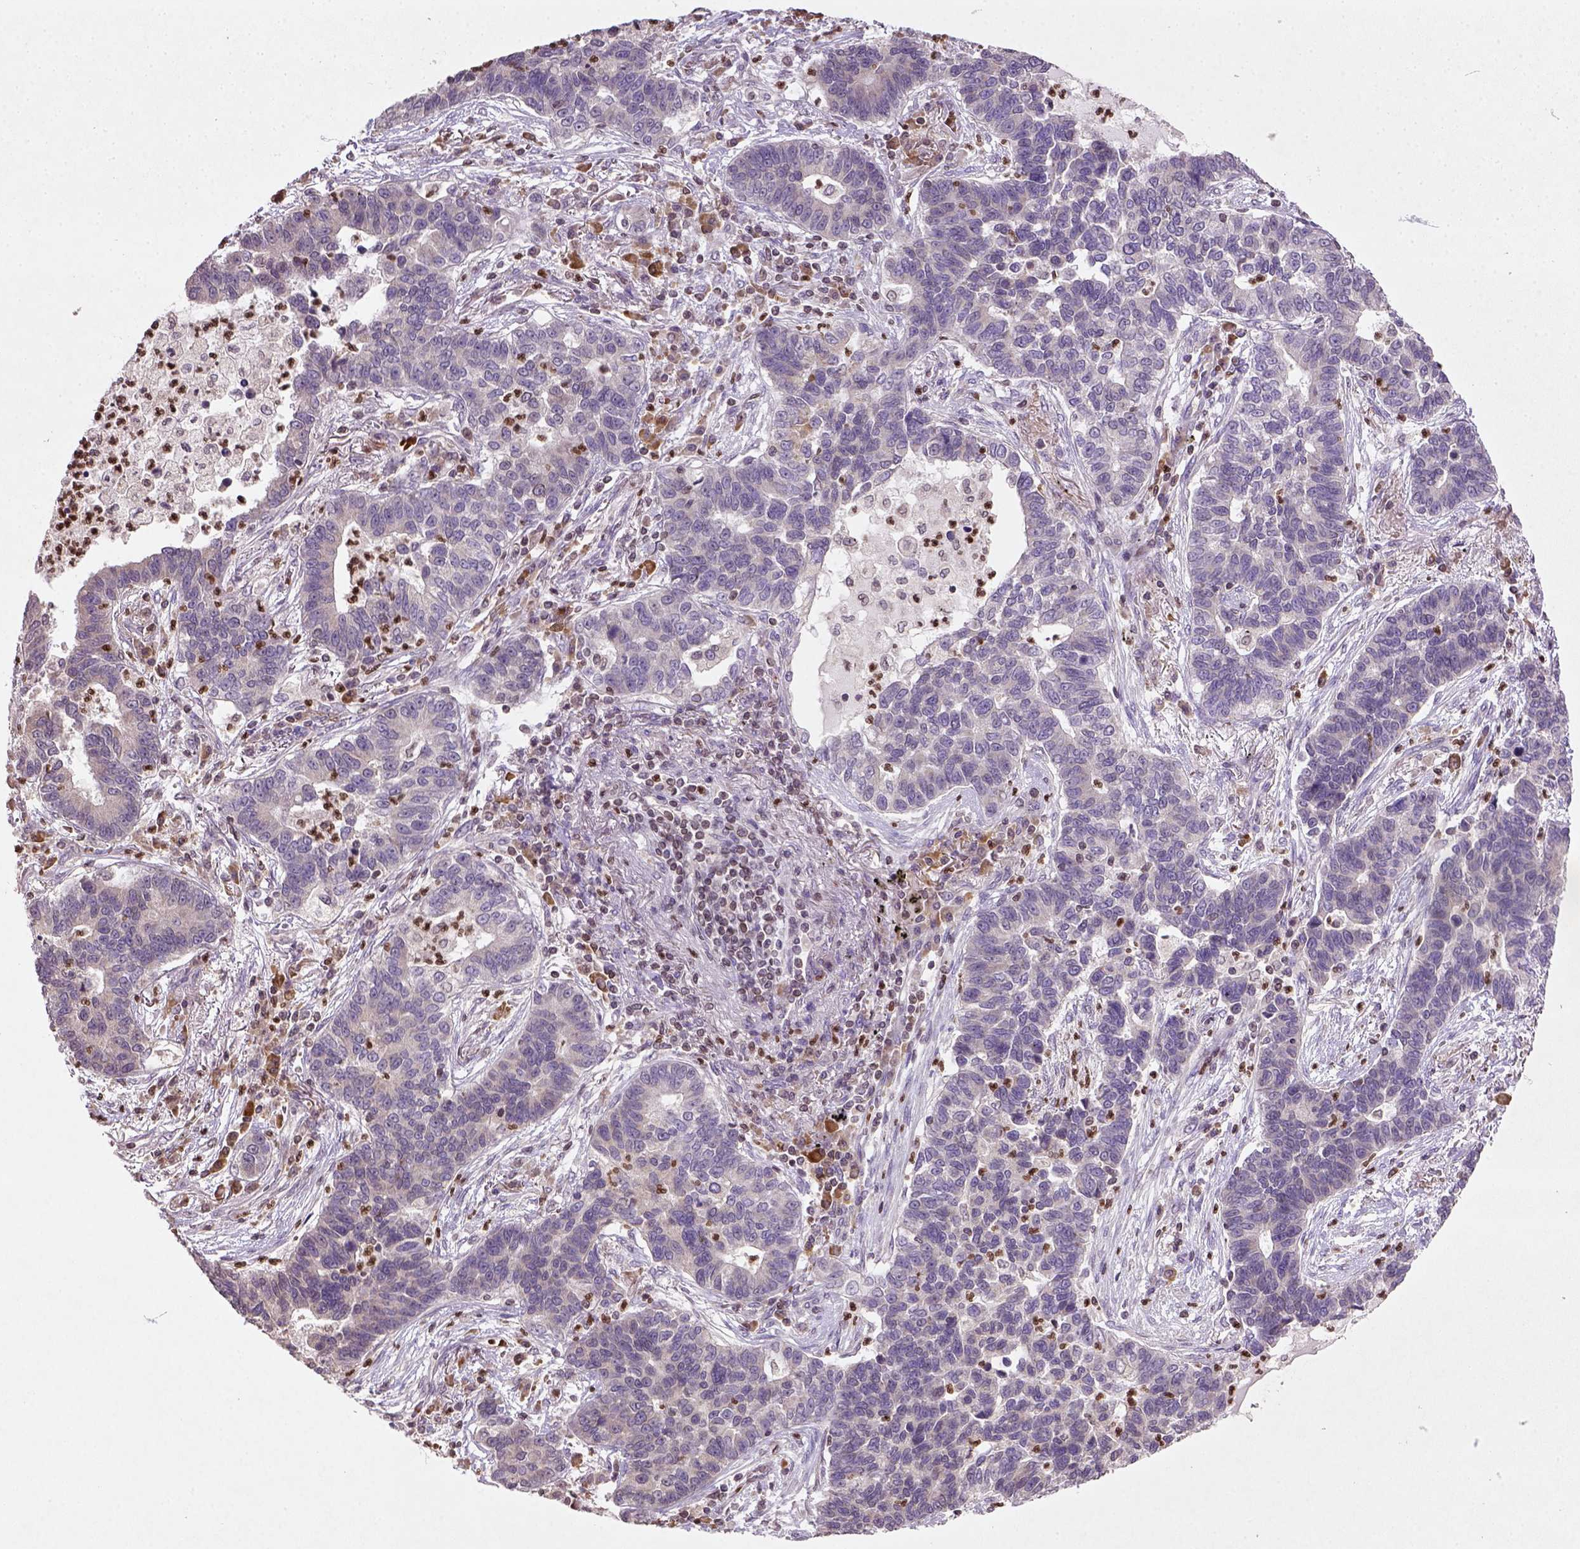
{"staining": {"intensity": "negative", "quantity": "none", "location": "none"}, "tissue": "lung cancer", "cell_type": "Tumor cells", "image_type": "cancer", "snomed": [{"axis": "morphology", "description": "Adenocarcinoma, NOS"}, {"axis": "topography", "description": "Lung"}], "caption": "Immunohistochemistry (IHC) of lung cancer (adenocarcinoma) shows no positivity in tumor cells. (Stains: DAB immunohistochemistry (IHC) with hematoxylin counter stain, Microscopy: brightfield microscopy at high magnification).", "gene": "NUDT3", "patient": {"sex": "female", "age": 57}}